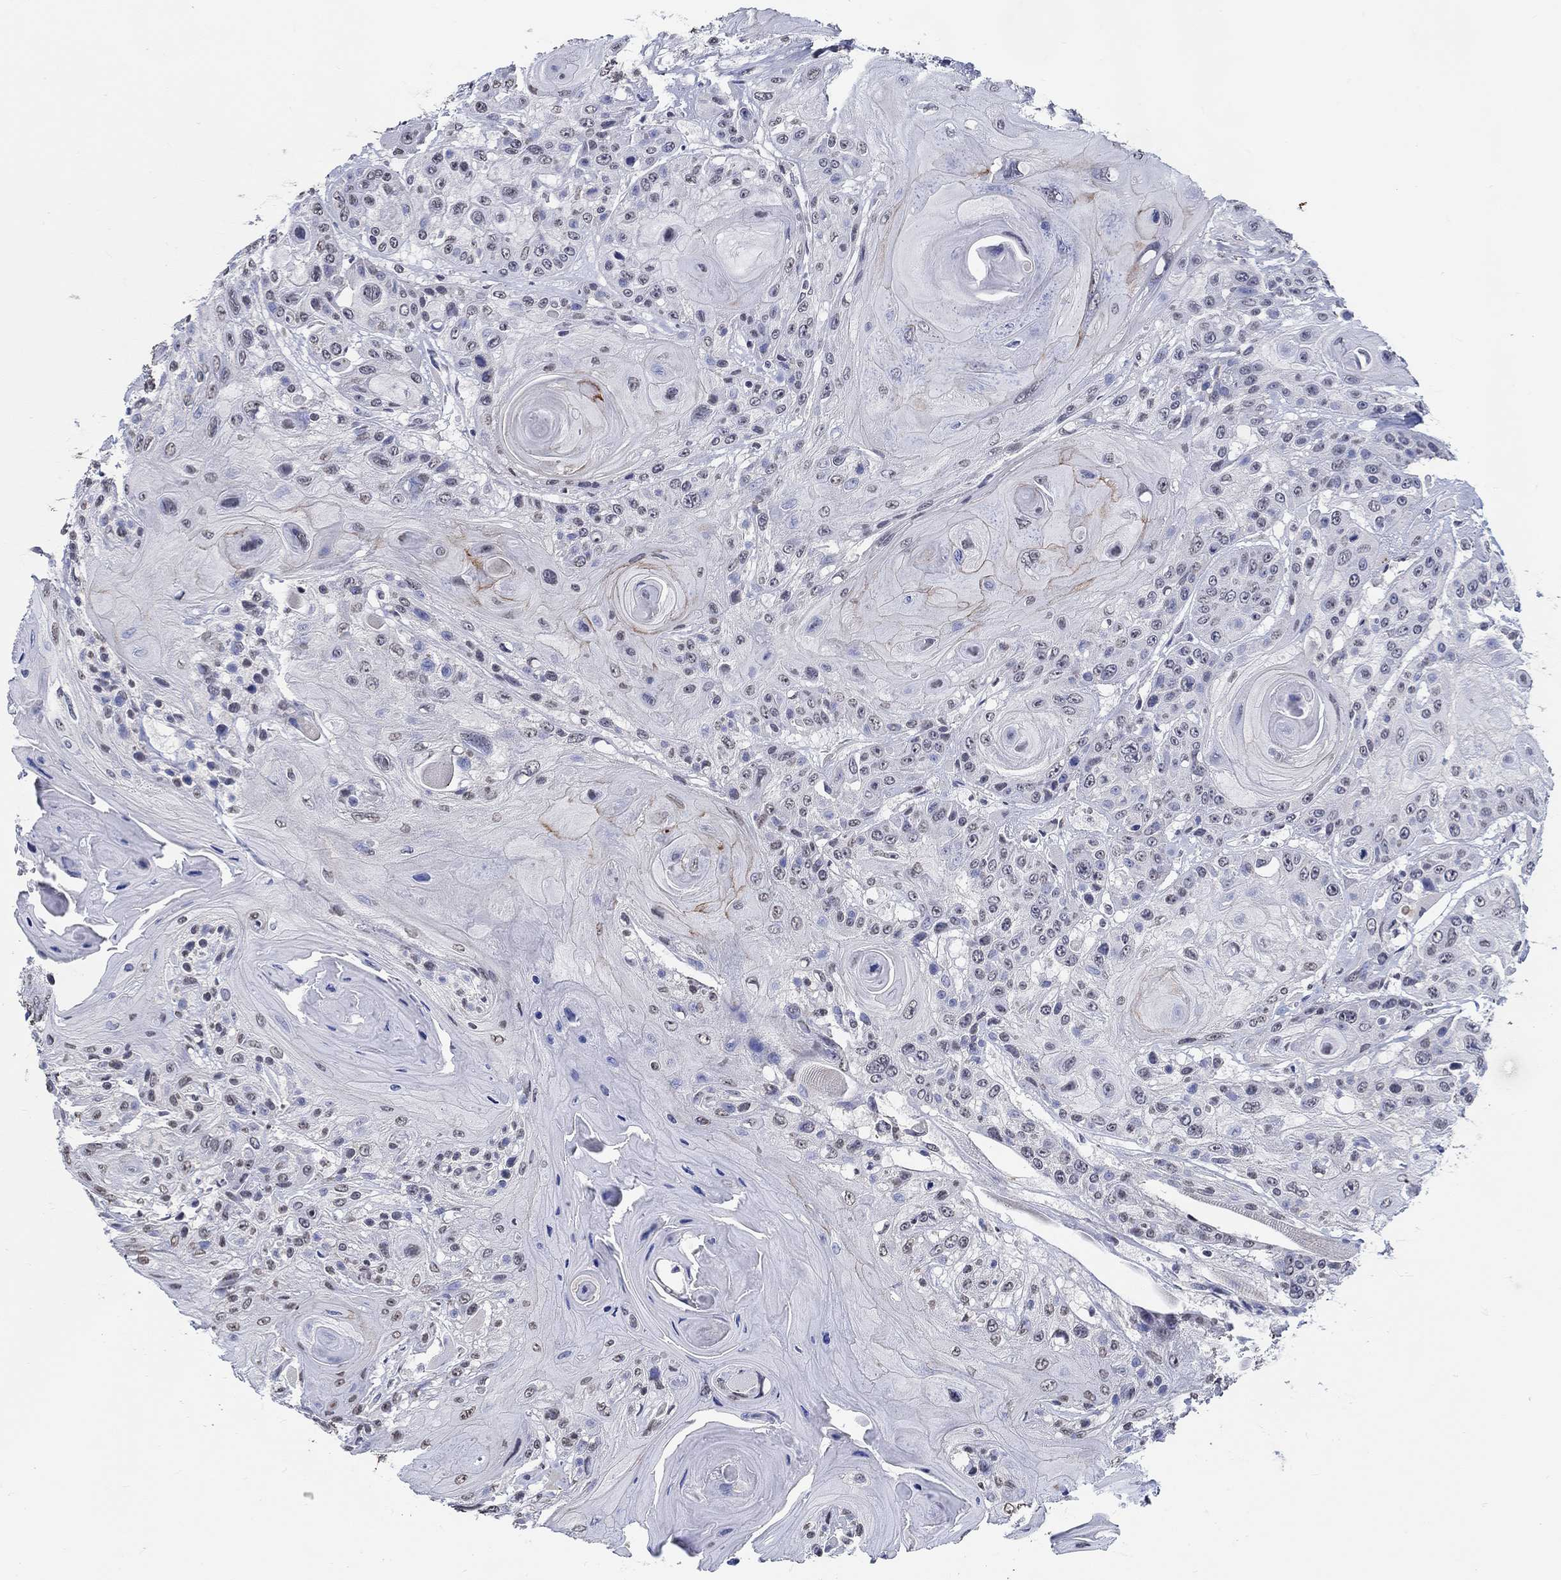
{"staining": {"intensity": "negative", "quantity": "none", "location": "none"}, "tissue": "head and neck cancer", "cell_type": "Tumor cells", "image_type": "cancer", "snomed": [{"axis": "morphology", "description": "Squamous cell carcinoma, NOS"}, {"axis": "topography", "description": "Head-Neck"}], "caption": "DAB immunohistochemical staining of squamous cell carcinoma (head and neck) exhibits no significant expression in tumor cells. The staining is performed using DAB (3,3'-diaminobenzidine) brown chromogen with nuclei counter-stained in using hematoxylin.", "gene": "PDE1B", "patient": {"sex": "female", "age": 59}}